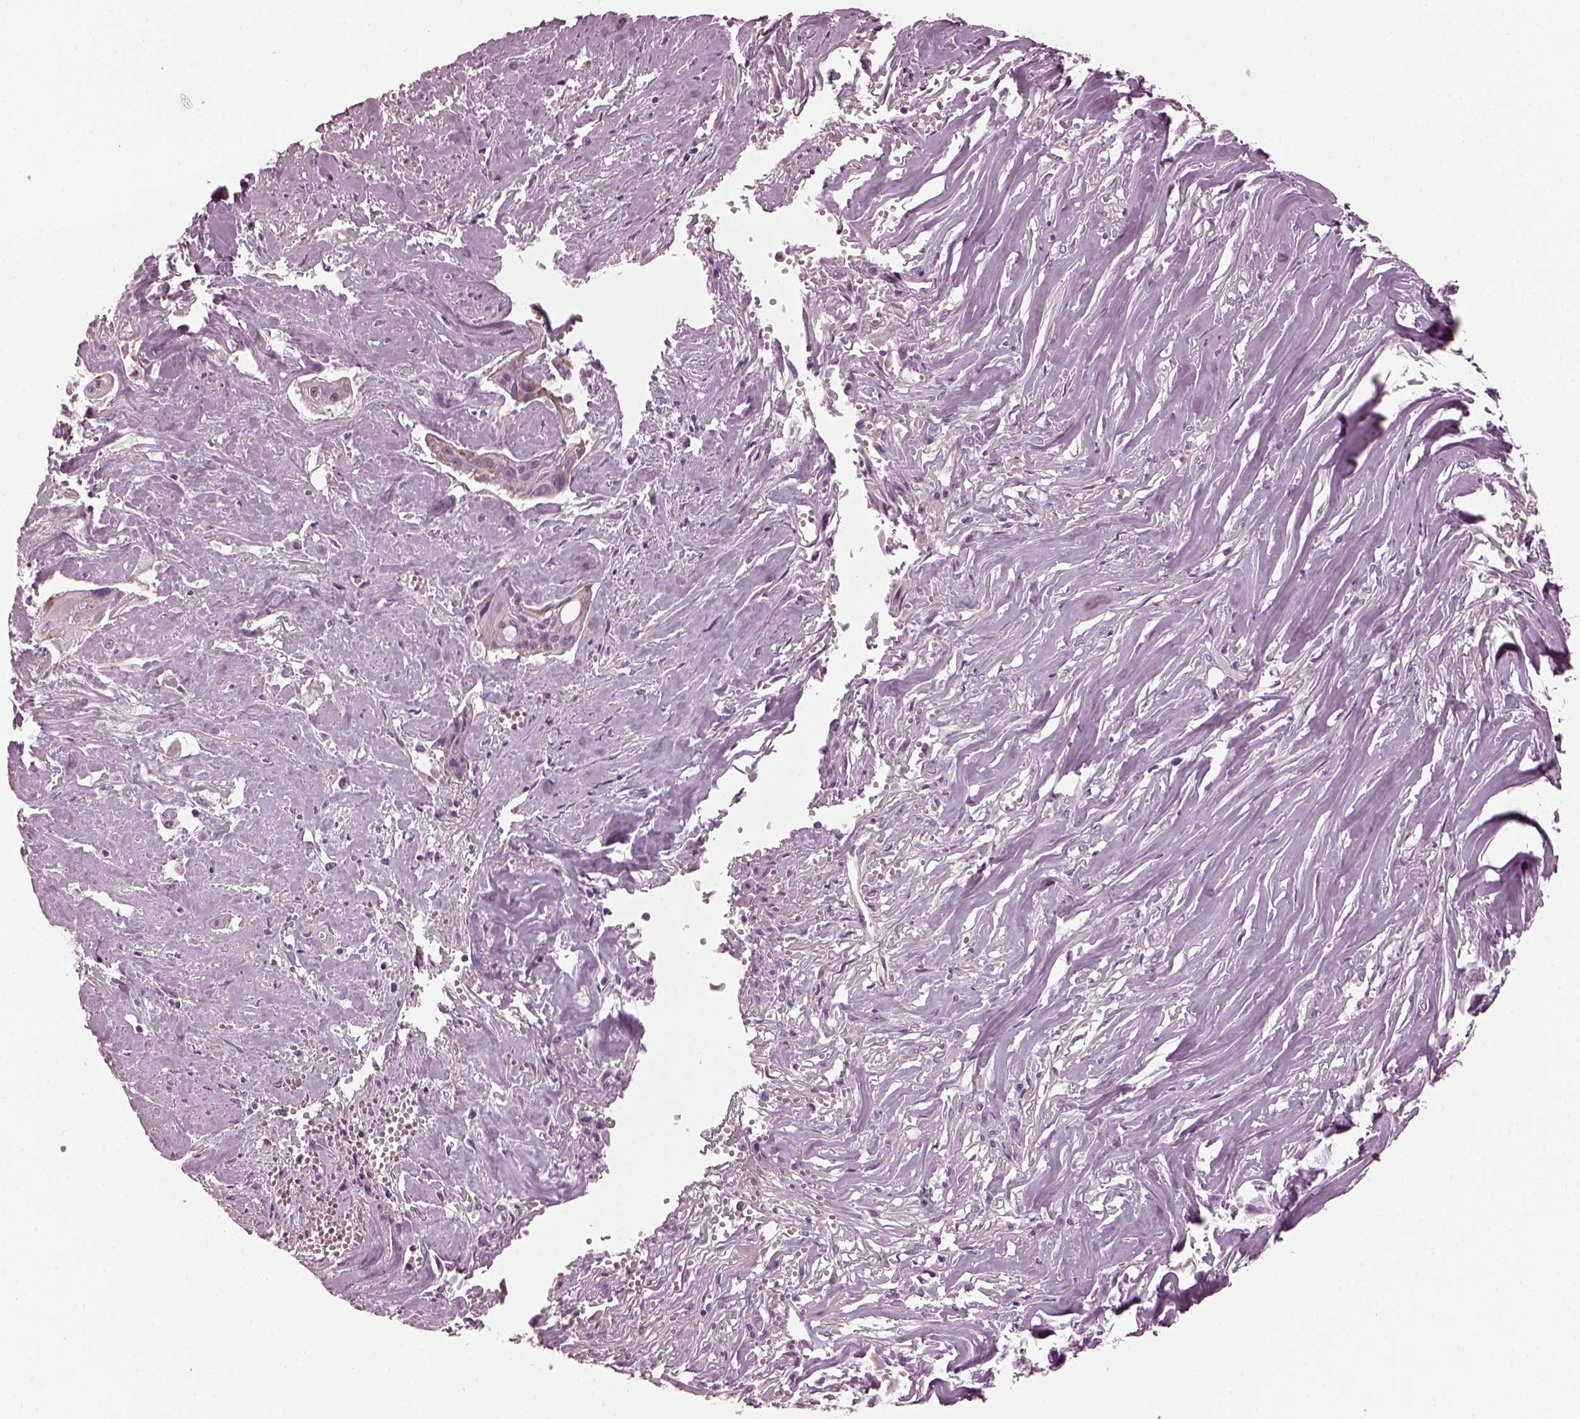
{"staining": {"intensity": "negative", "quantity": "none", "location": "none"}, "tissue": "cervical cancer", "cell_type": "Tumor cells", "image_type": "cancer", "snomed": [{"axis": "morphology", "description": "Squamous cell carcinoma, NOS"}, {"axis": "topography", "description": "Cervix"}], "caption": "High magnification brightfield microscopy of cervical cancer stained with DAB (brown) and counterstained with hematoxylin (blue): tumor cells show no significant expression. The staining was performed using DAB to visualize the protein expression in brown, while the nuclei were stained in blue with hematoxylin (Magnification: 20x).", "gene": "RIMS2", "patient": {"sex": "female", "age": 49}}